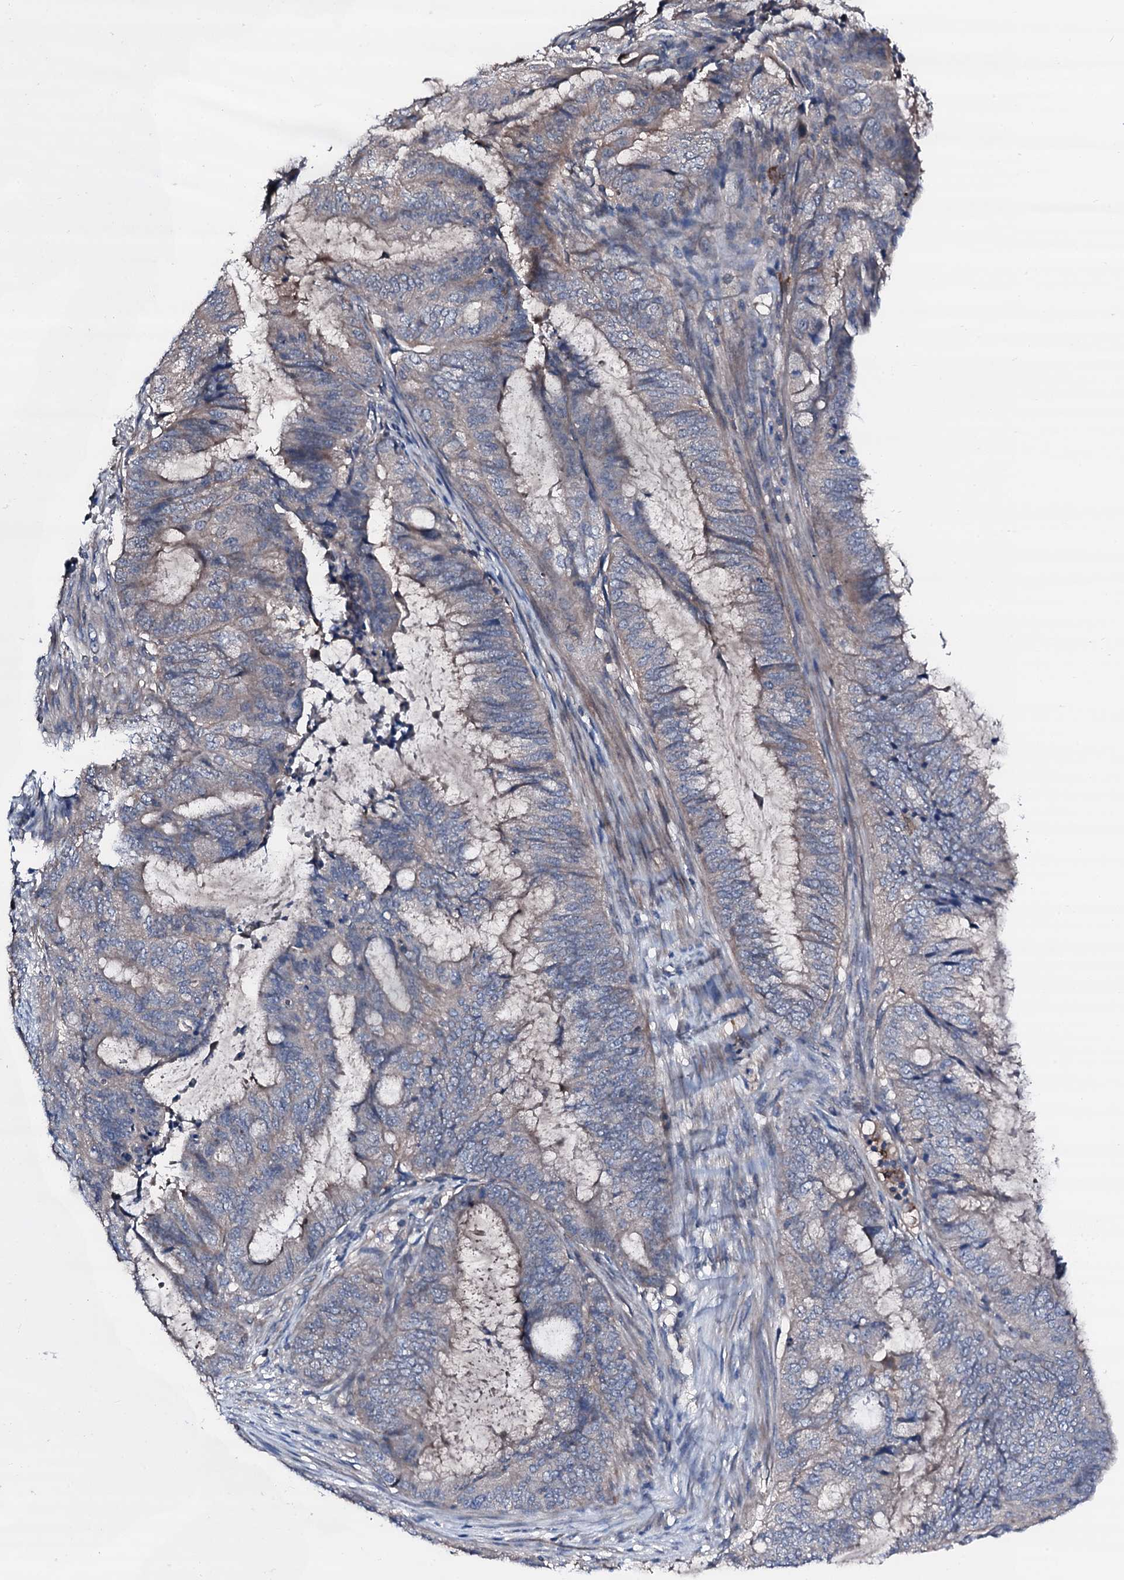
{"staining": {"intensity": "weak", "quantity": "<25%", "location": "cytoplasmic/membranous"}, "tissue": "endometrial cancer", "cell_type": "Tumor cells", "image_type": "cancer", "snomed": [{"axis": "morphology", "description": "Adenocarcinoma, NOS"}, {"axis": "topography", "description": "Endometrium"}], "caption": "Protein analysis of endometrial cancer reveals no significant expression in tumor cells.", "gene": "TRAFD1", "patient": {"sex": "female", "age": 51}}